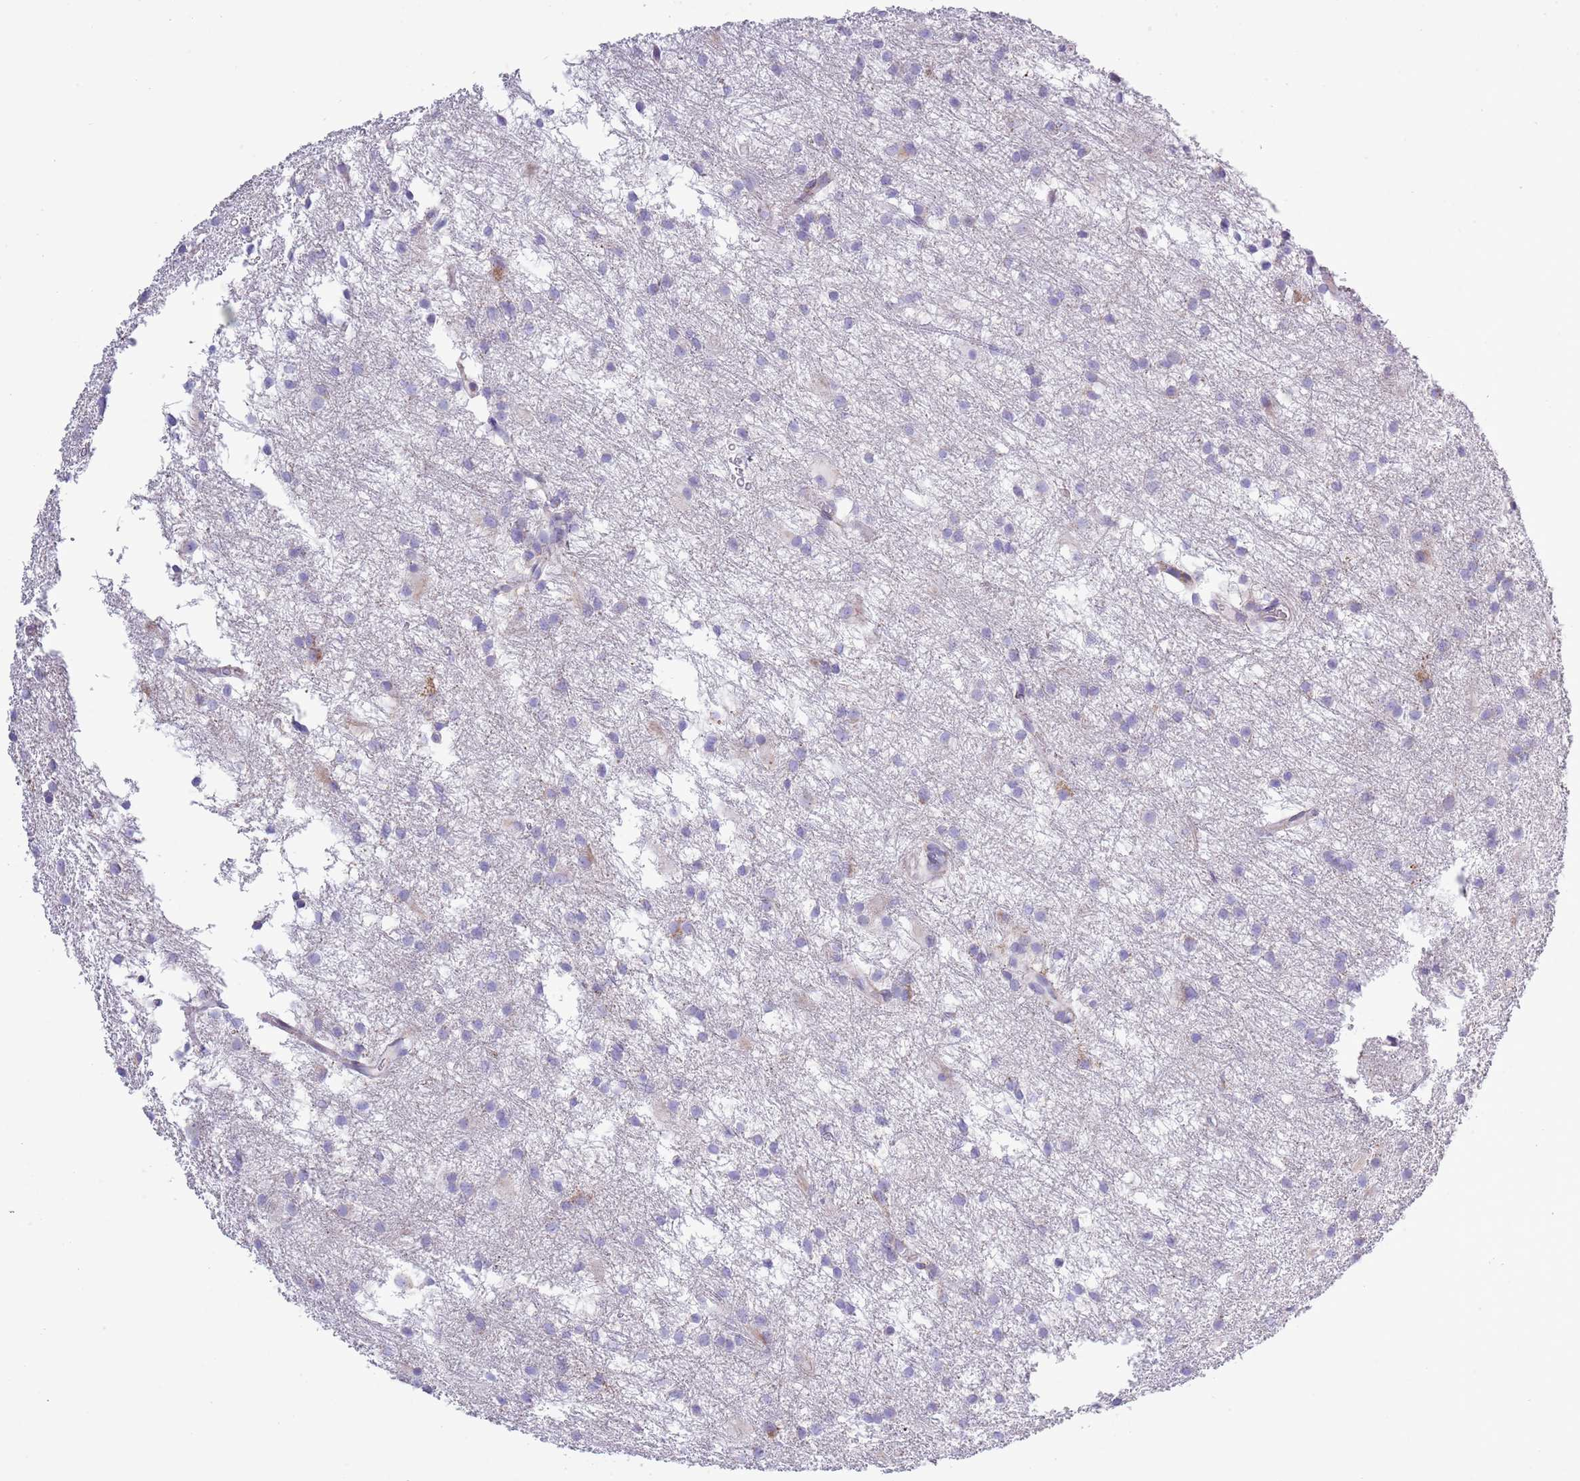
{"staining": {"intensity": "weak", "quantity": "<25%", "location": "cytoplasmic/membranous"}, "tissue": "glioma", "cell_type": "Tumor cells", "image_type": "cancer", "snomed": [{"axis": "morphology", "description": "Glioma, malignant, High grade"}, {"axis": "topography", "description": "Brain"}], "caption": "DAB (3,3'-diaminobenzidine) immunohistochemical staining of glioma shows no significant staining in tumor cells.", "gene": "MOCOS", "patient": {"sex": "male", "age": 77}}